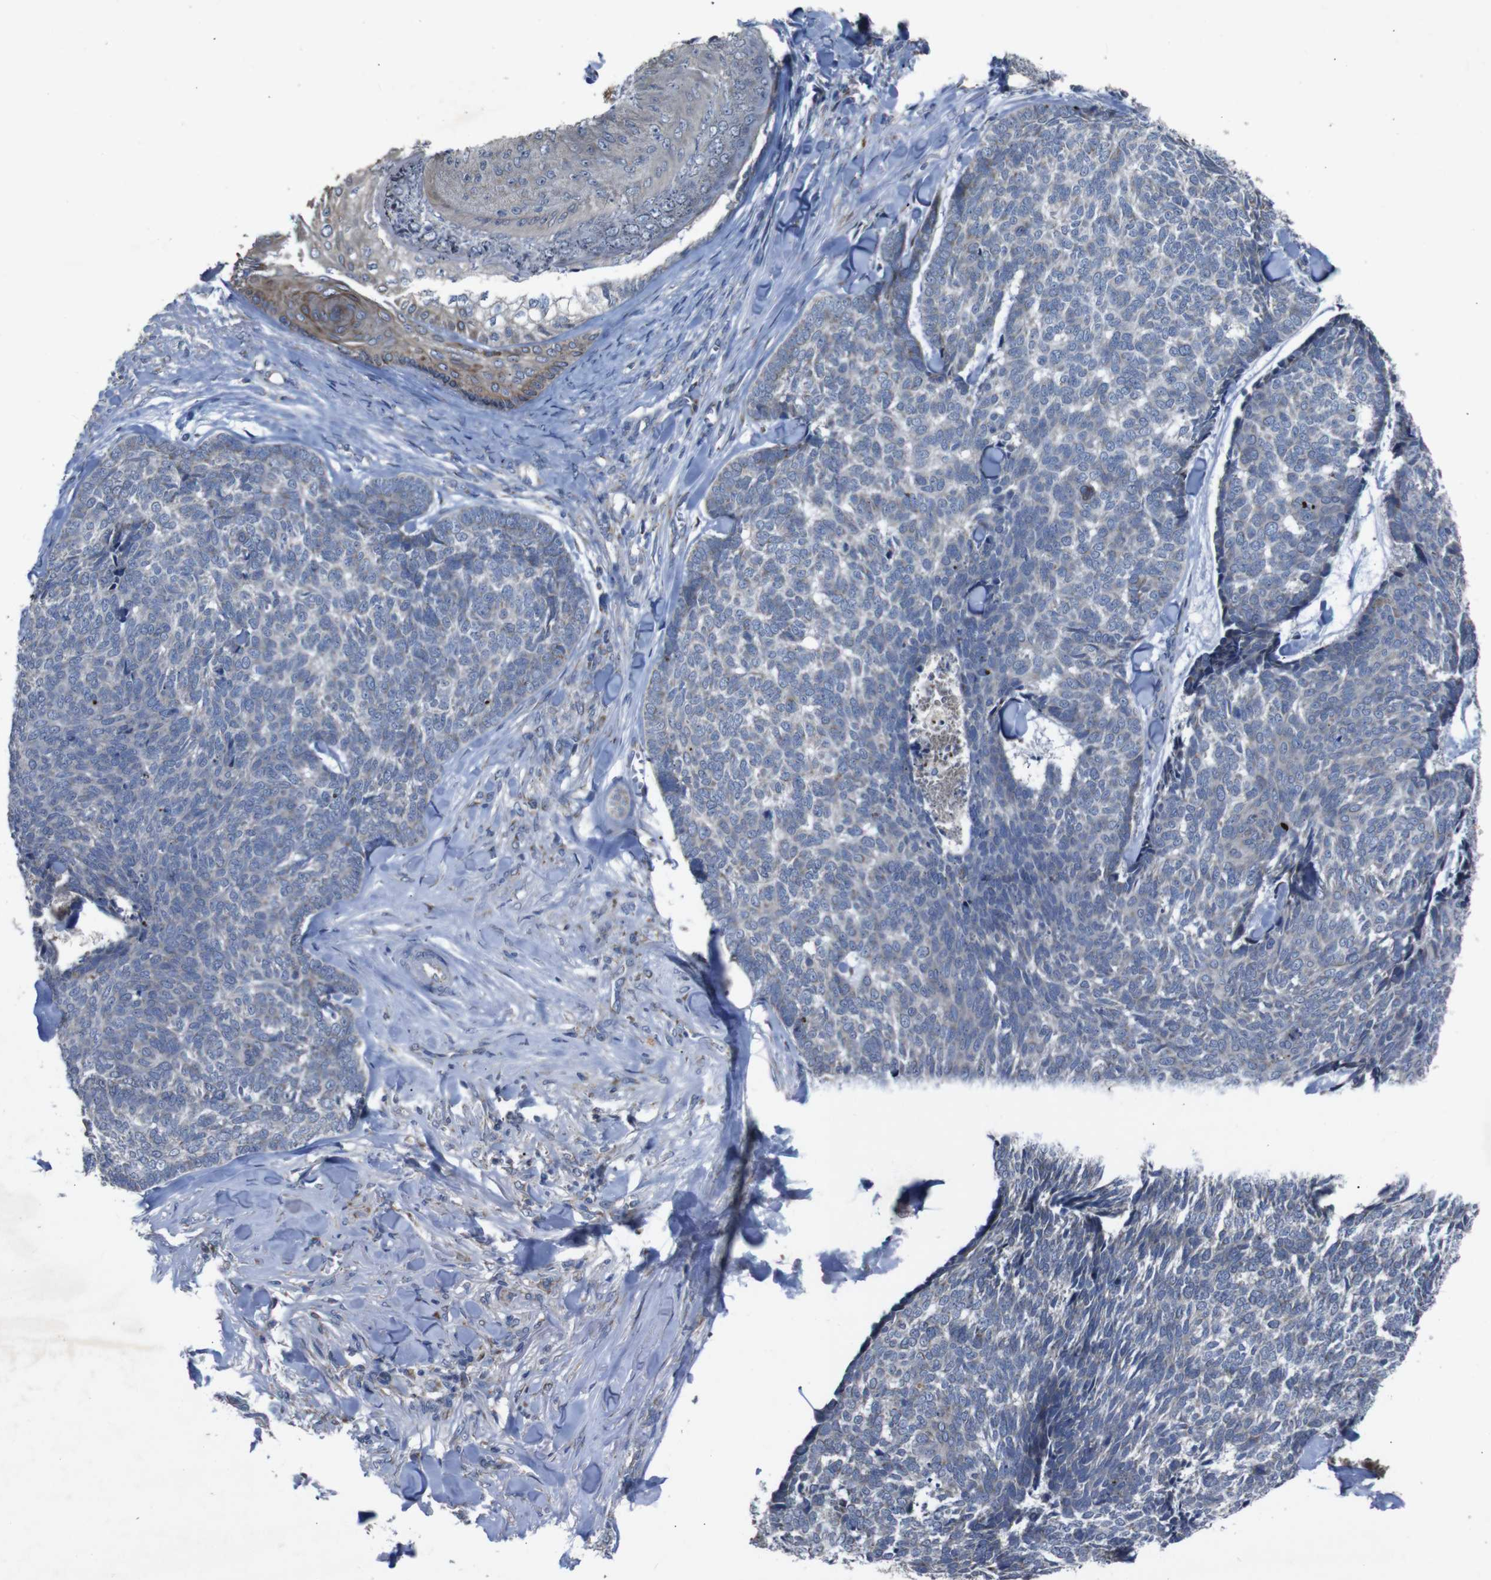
{"staining": {"intensity": "negative", "quantity": "none", "location": "none"}, "tissue": "skin cancer", "cell_type": "Tumor cells", "image_type": "cancer", "snomed": [{"axis": "morphology", "description": "Basal cell carcinoma"}, {"axis": "topography", "description": "Skin"}], "caption": "Skin cancer (basal cell carcinoma) stained for a protein using immunohistochemistry (IHC) shows no expression tumor cells.", "gene": "CHST10", "patient": {"sex": "male", "age": 84}}